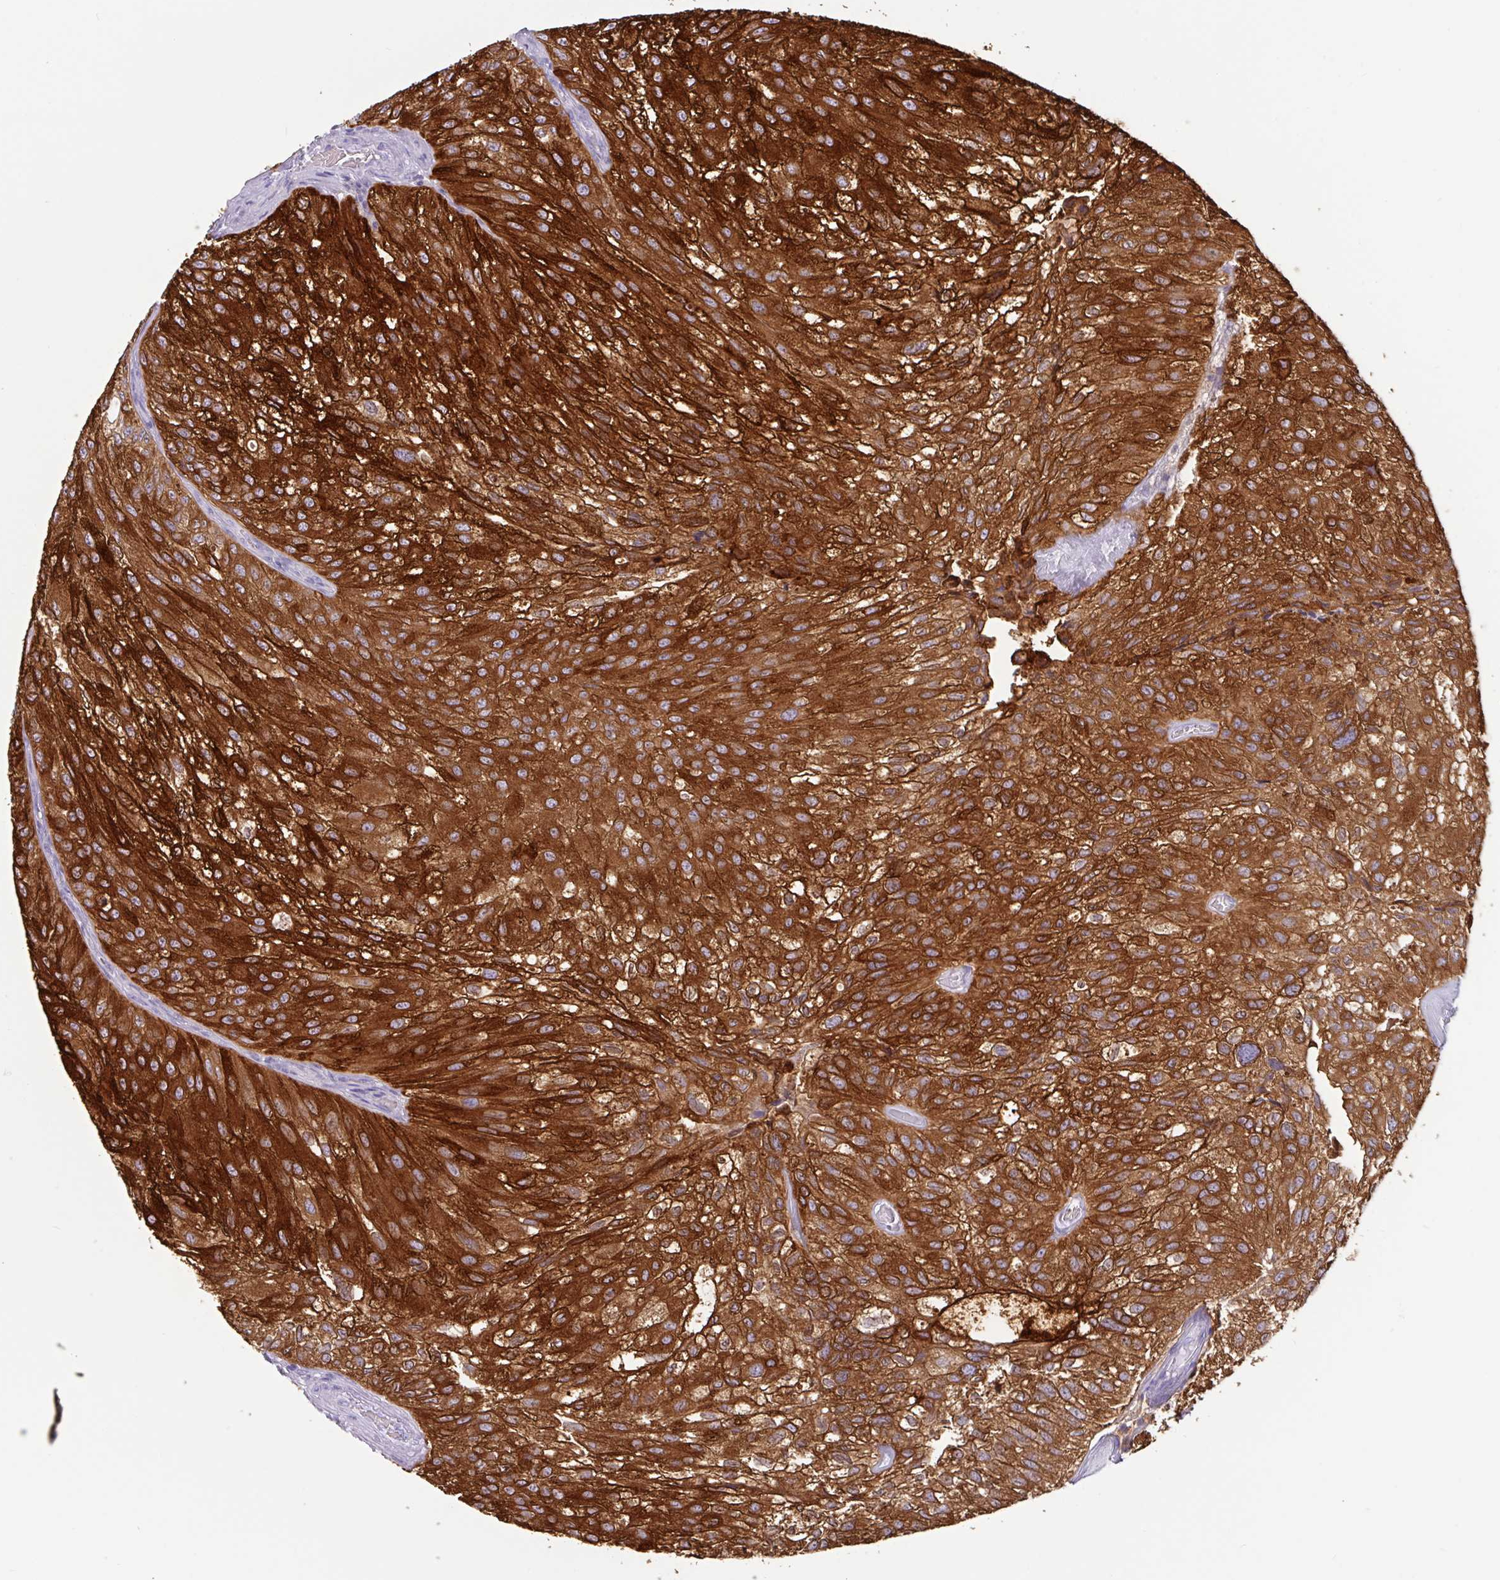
{"staining": {"intensity": "strong", "quantity": "25%-75%", "location": "cytoplasmic/membranous"}, "tissue": "urothelial cancer", "cell_type": "Tumor cells", "image_type": "cancer", "snomed": [{"axis": "morphology", "description": "Urothelial carcinoma, NOS"}, {"axis": "topography", "description": "Urinary bladder"}], "caption": "This is a photomicrograph of immunohistochemistry (IHC) staining of transitional cell carcinoma, which shows strong positivity in the cytoplasmic/membranous of tumor cells.", "gene": "CTSE", "patient": {"sex": "male", "age": 87}}